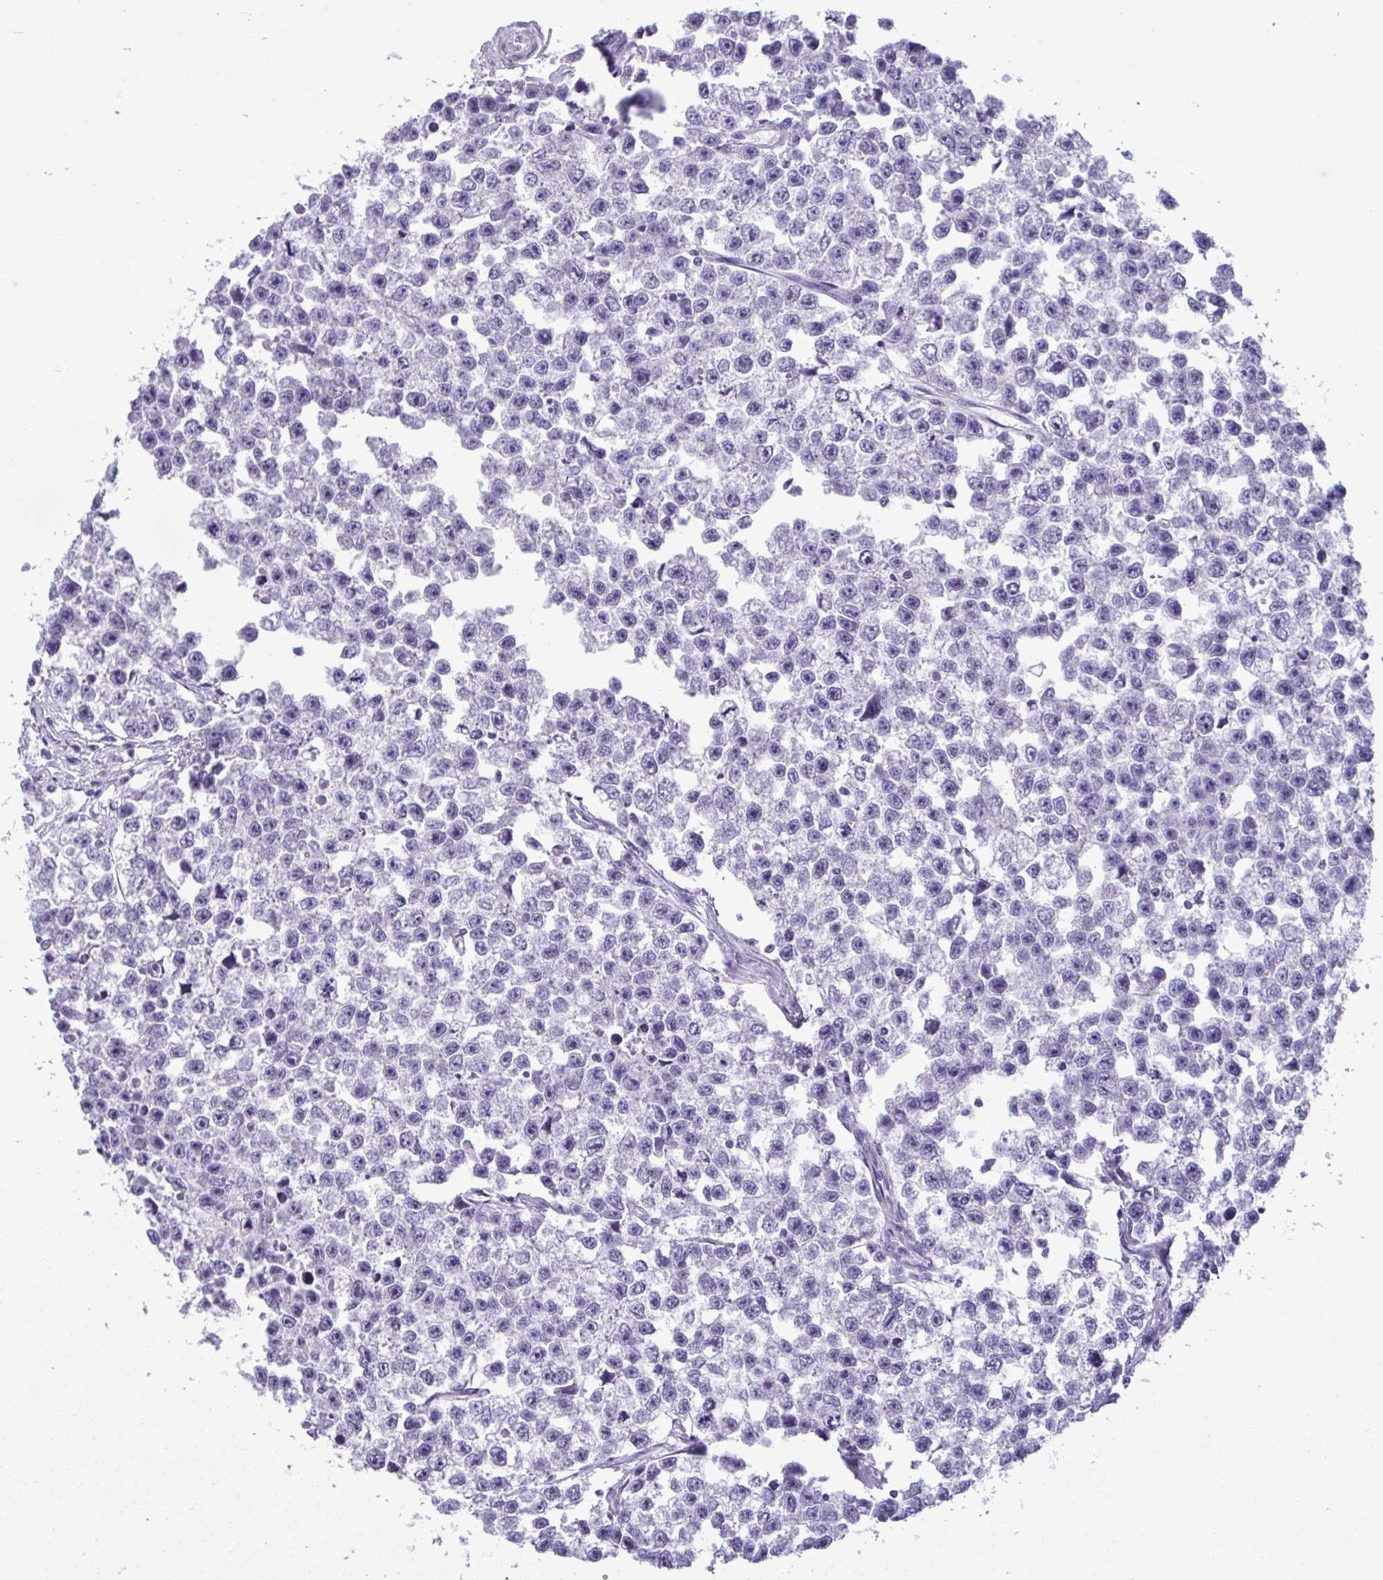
{"staining": {"intensity": "negative", "quantity": "none", "location": "none"}, "tissue": "testis cancer", "cell_type": "Tumor cells", "image_type": "cancer", "snomed": [{"axis": "morphology", "description": "Seminoma, NOS"}, {"axis": "topography", "description": "Testis"}], "caption": "A micrograph of testis cancer (seminoma) stained for a protein exhibits no brown staining in tumor cells.", "gene": "MYH10", "patient": {"sex": "male", "age": 26}}